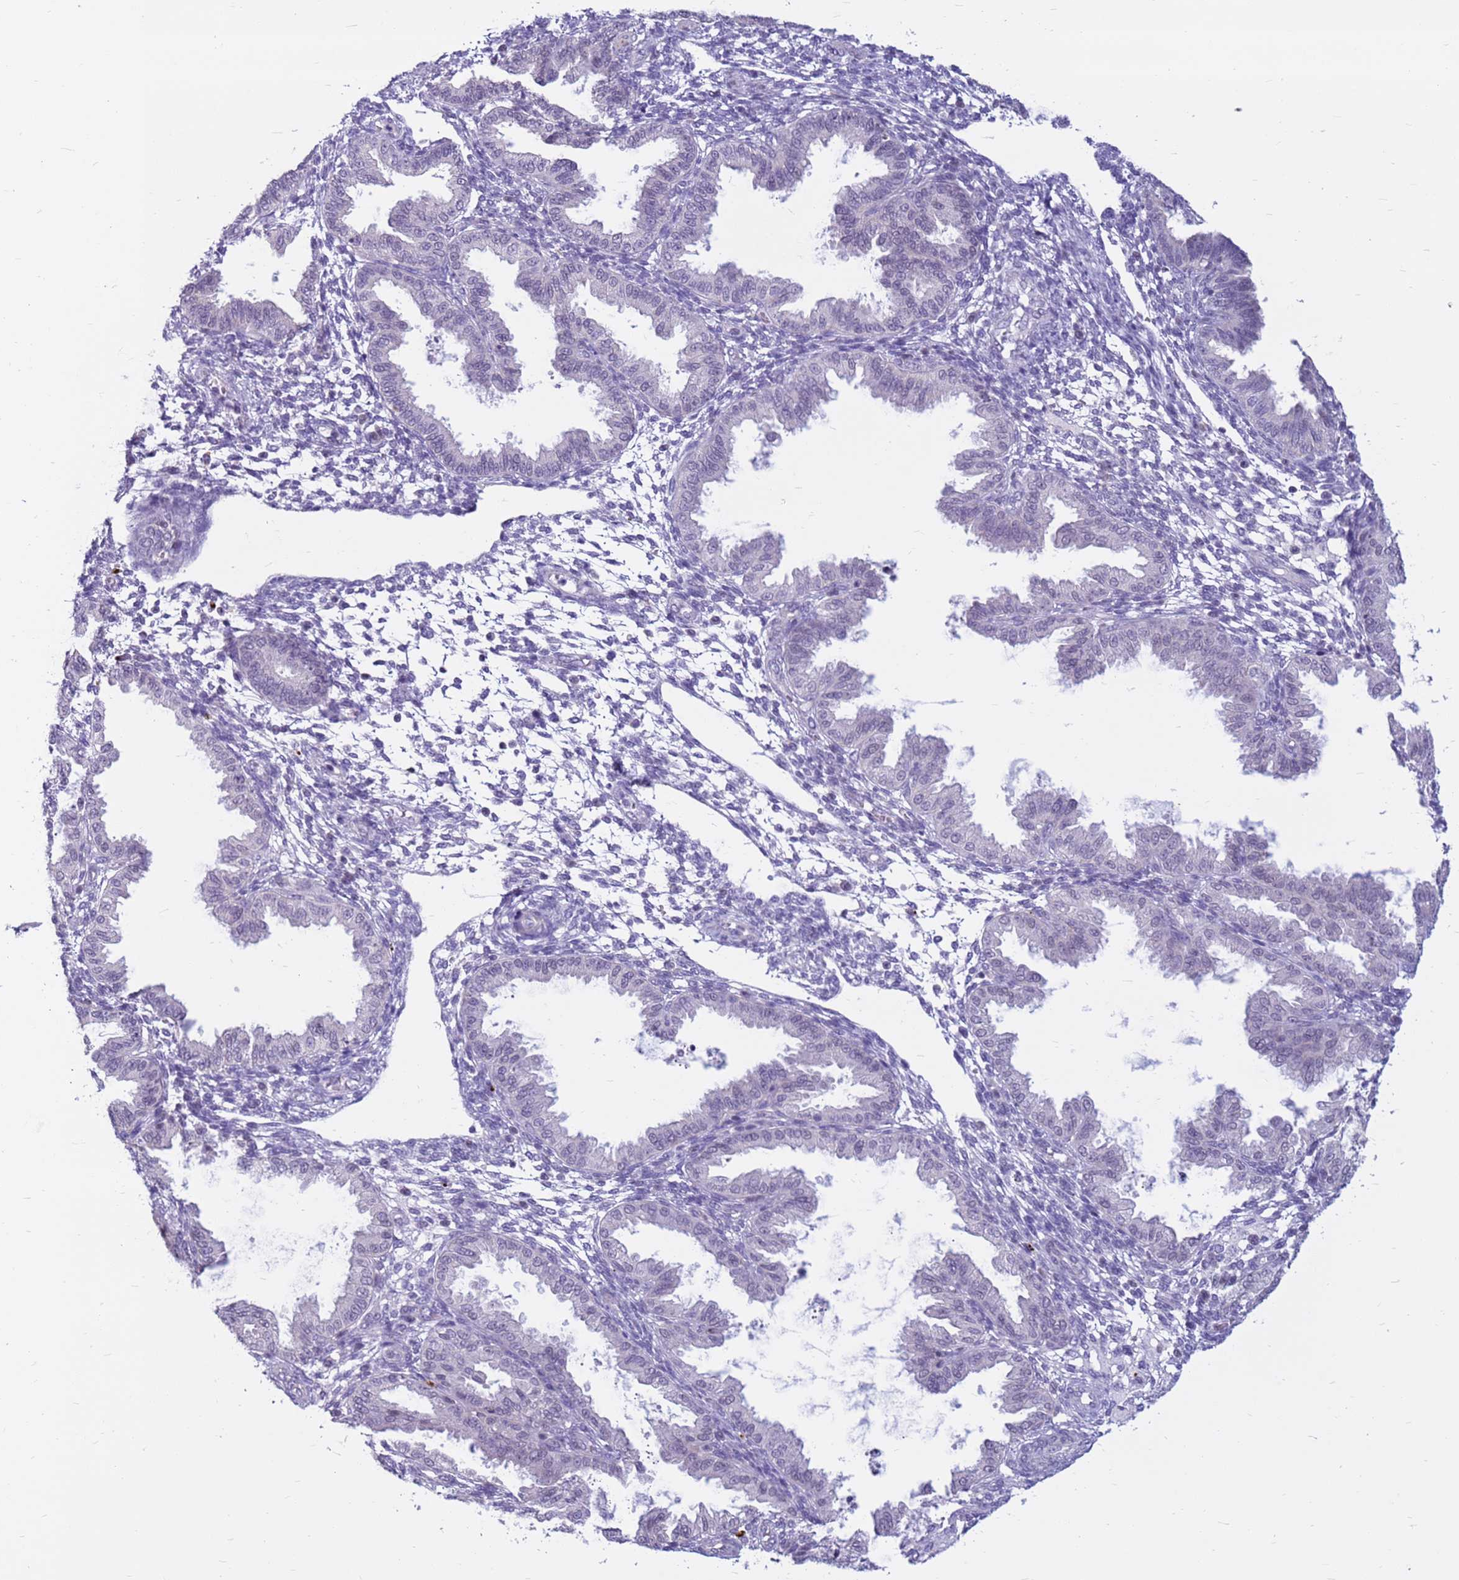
{"staining": {"intensity": "negative", "quantity": "none", "location": "none"}, "tissue": "endometrium", "cell_type": "Cells in endometrial stroma", "image_type": "normal", "snomed": [{"axis": "morphology", "description": "Normal tissue, NOS"}, {"axis": "topography", "description": "Endometrium"}], "caption": "This is an immunohistochemistry (IHC) histopathology image of unremarkable endometrium. There is no staining in cells in endometrial stroma.", "gene": "CDK2AP2", "patient": {"sex": "female", "age": 33}}